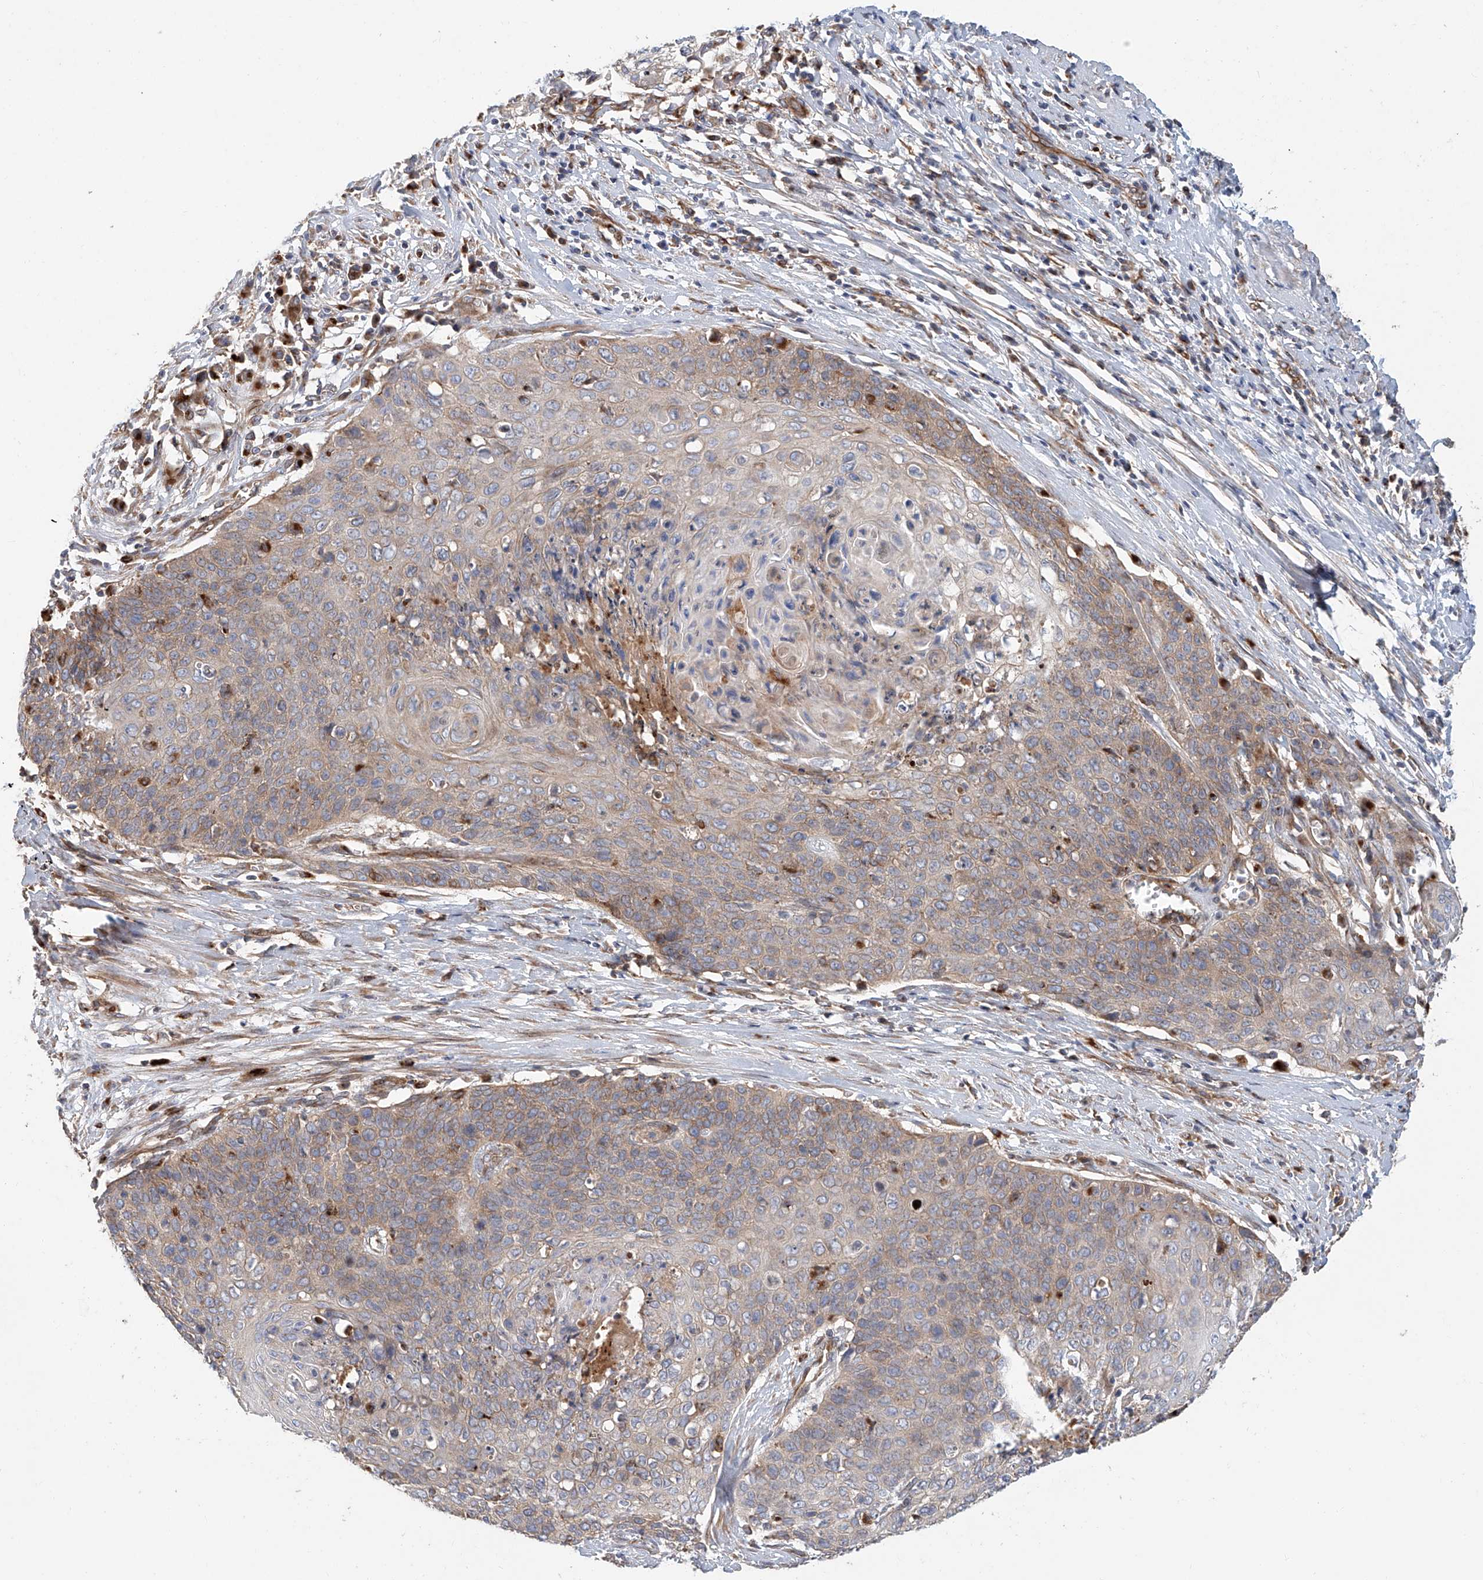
{"staining": {"intensity": "weak", "quantity": "<25%", "location": "cytoplasmic/membranous"}, "tissue": "cervical cancer", "cell_type": "Tumor cells", "image_type": "cancer", "snomed": [{"axis": "morphology", "description": "Squamous cell carcinoma, NOS"}, {"axis": "topography", "description": "Cervix"}], "caption": "Tumor cells show no significant protein staining in cervical cancer.", "gene": "HGSNAT", "patient": {"sex": "female", "age": 39}}